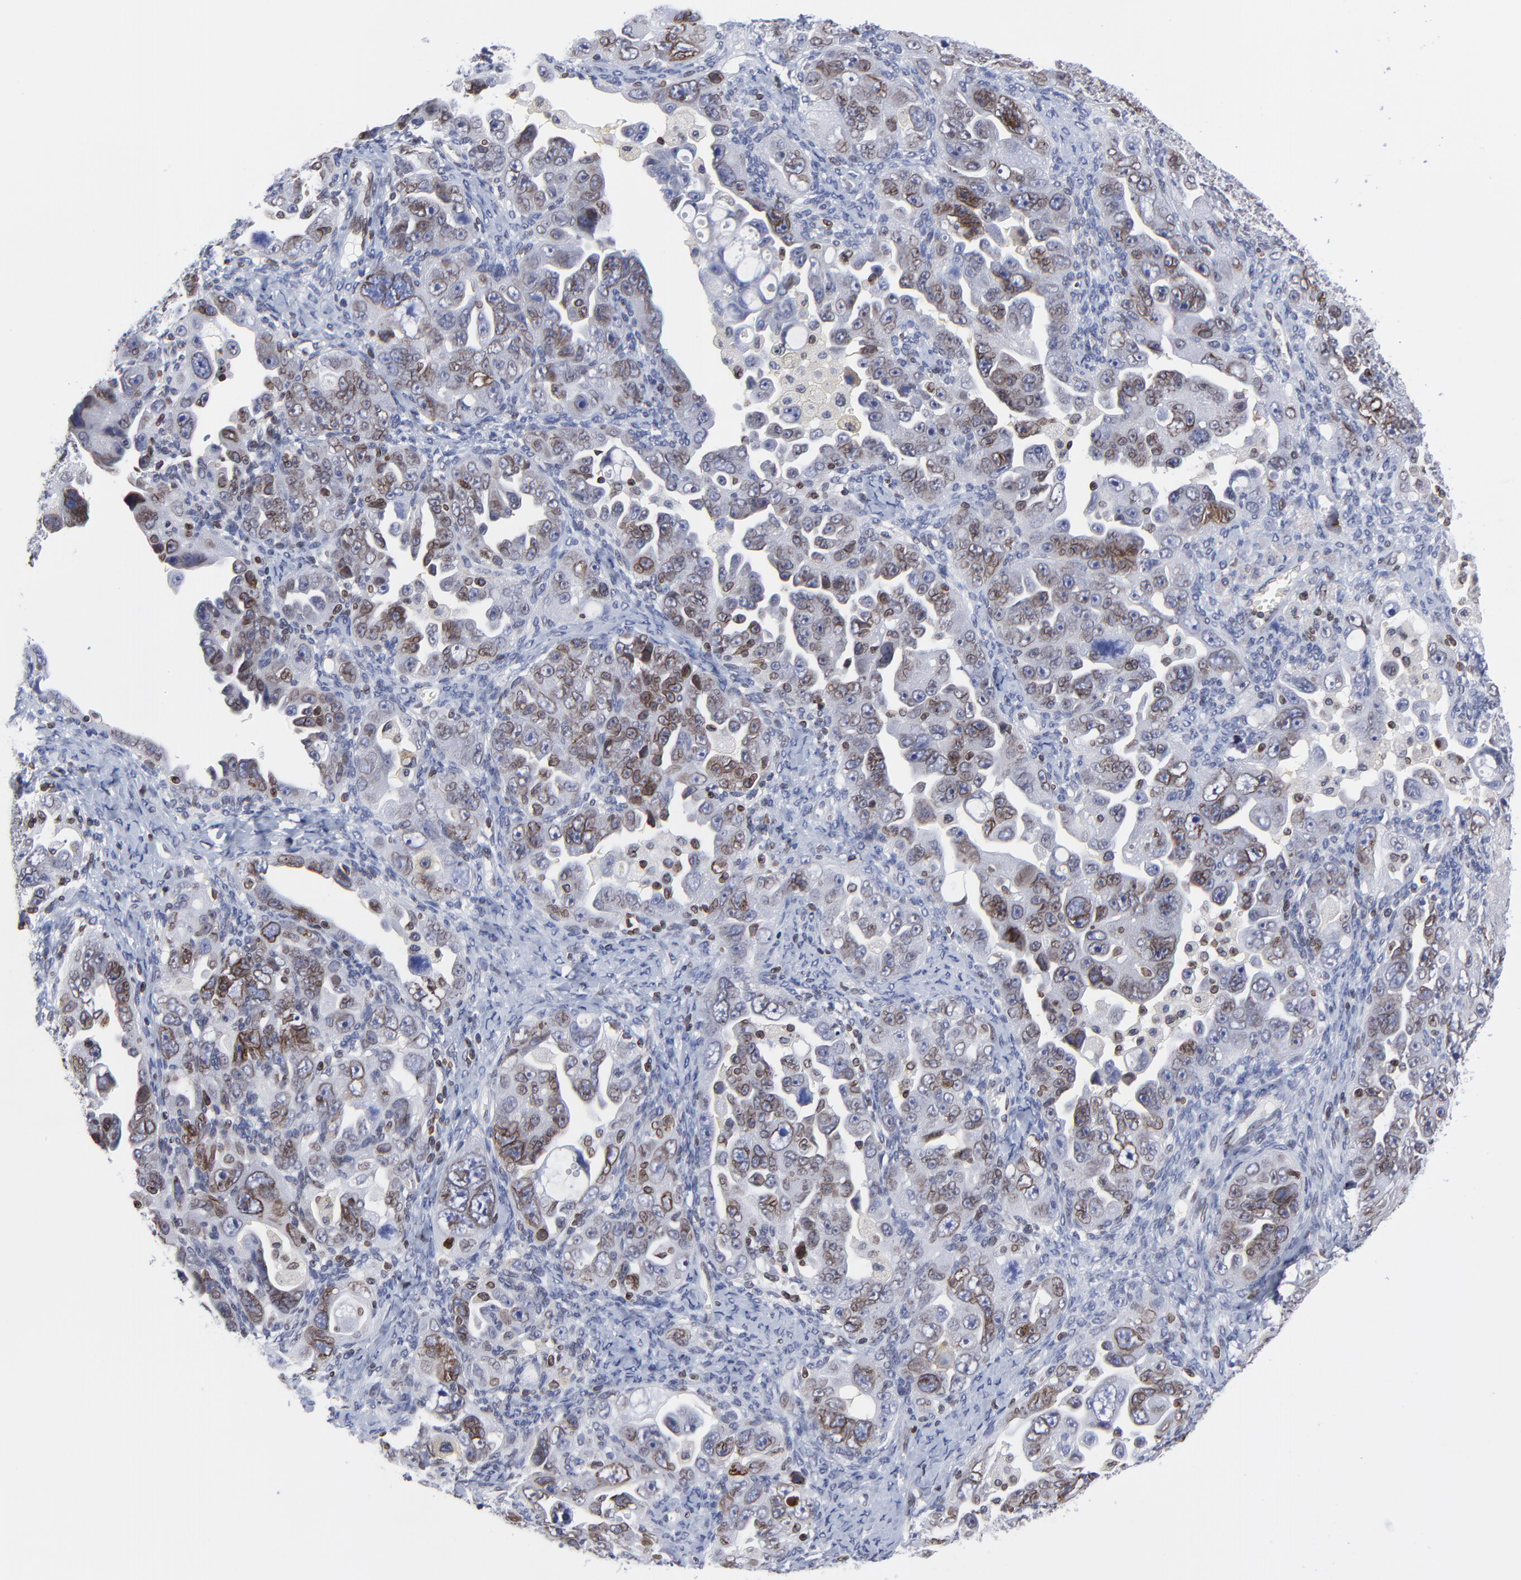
{"staining": {"intensity": "moderate", "quantity": ">75%", "location": "cytoplasmic/membranous,nuclear"}, "tissue": "ovarian cancer", "cell_type": "Tumor cells", "image_type": "cancer", "snomed": [{"axis": "morphology", "description": "Cystadenocarcinoma, serous, NOS"}, {"axis": "topography", "description": "Ovary"}], "caption": "Tumor cells exhibit medium levels of moderate cytoplasmic/membranous and nuclear expression in approximately >75% of cells in serous cystadenocarcinoma (ovarian).", "gene": "THAP7", "patient": {"sex": "female", "age": 66}}